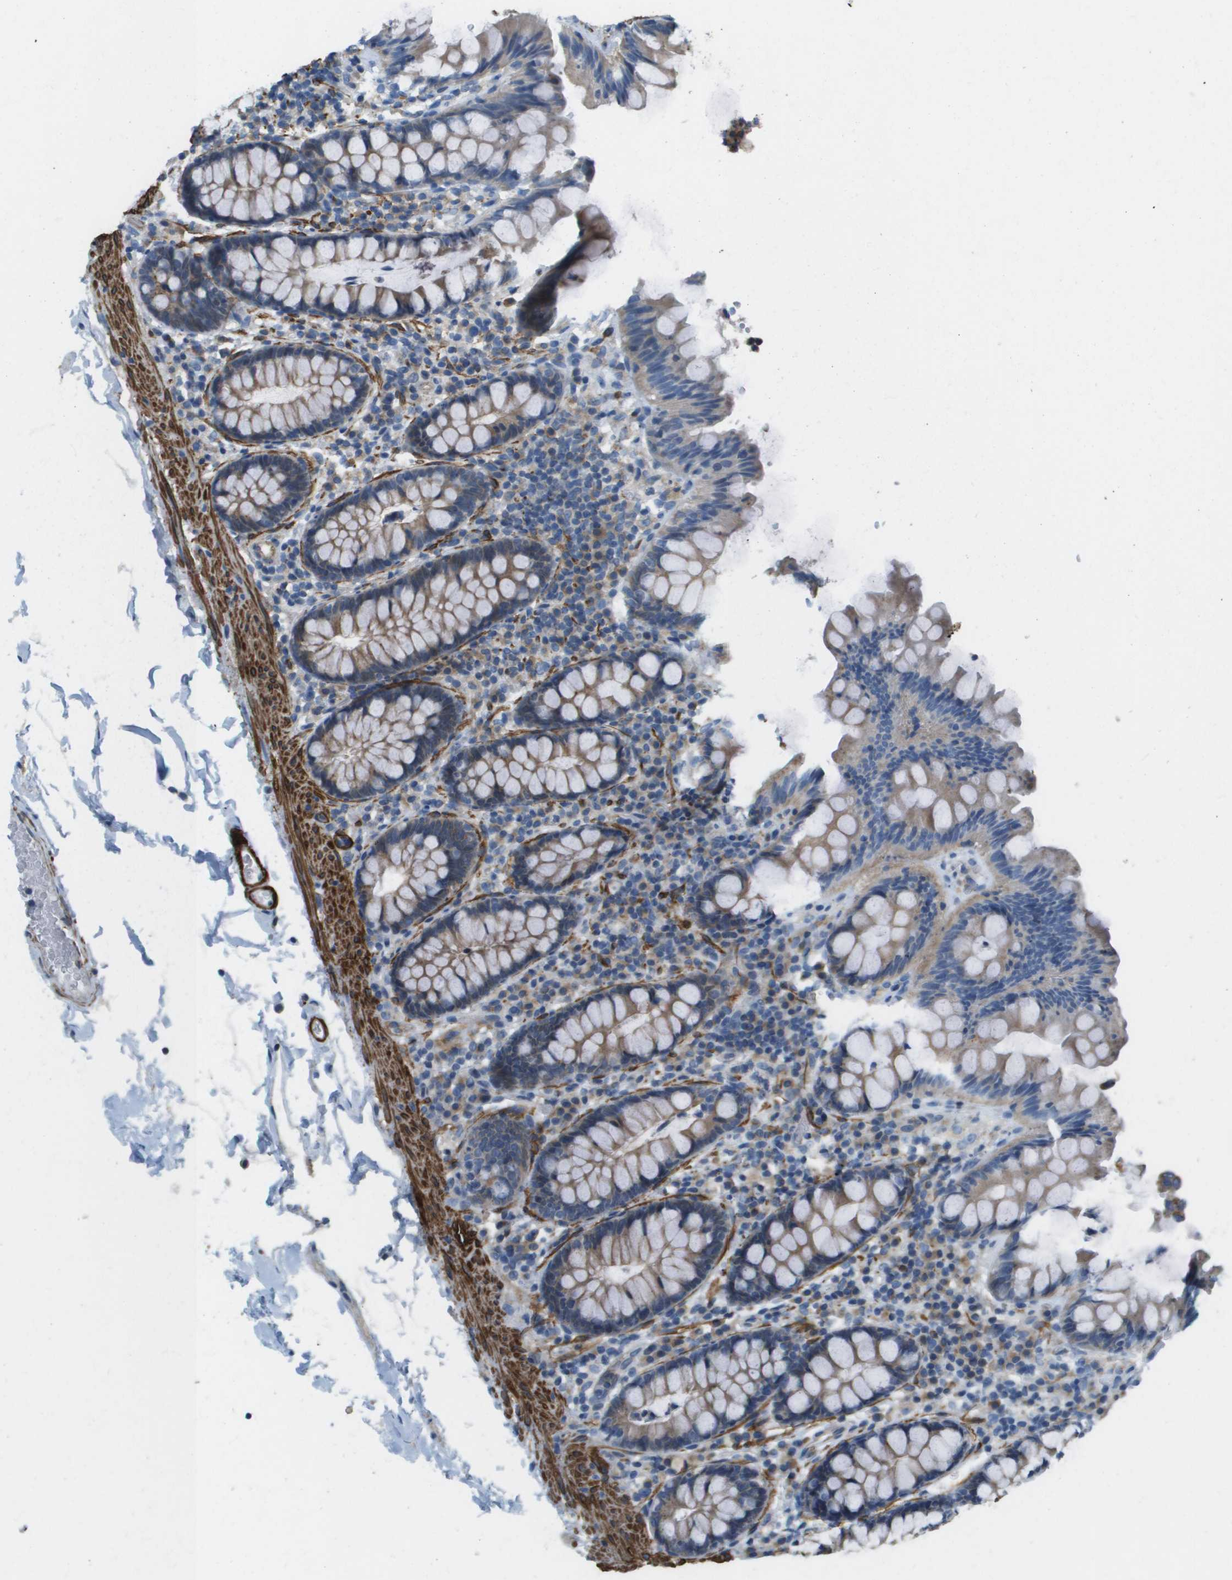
{"staining": {"intensity": "moderate", "quantity": ">75%", "location": "cytoplasmic/membranous"}, "tissue": "colon", "cell_type": "Endothelial cells", "image_type": "normal", "snomed": [{"axis": "morphology", "description": "Normal tissue, NOS"}, {"axis": "topography", "description": "Colon"}], "caption": "DAB immunohistochemical staining of normal human colon reveals moderate cytoplasmic/membranous protein staining in about >75% of endothelial cells. Ihc stains the protein of interest in brown and the nuclei are stained blue.", "gene": "MYH11", "patient": {"sex": "female", "age": 80}}